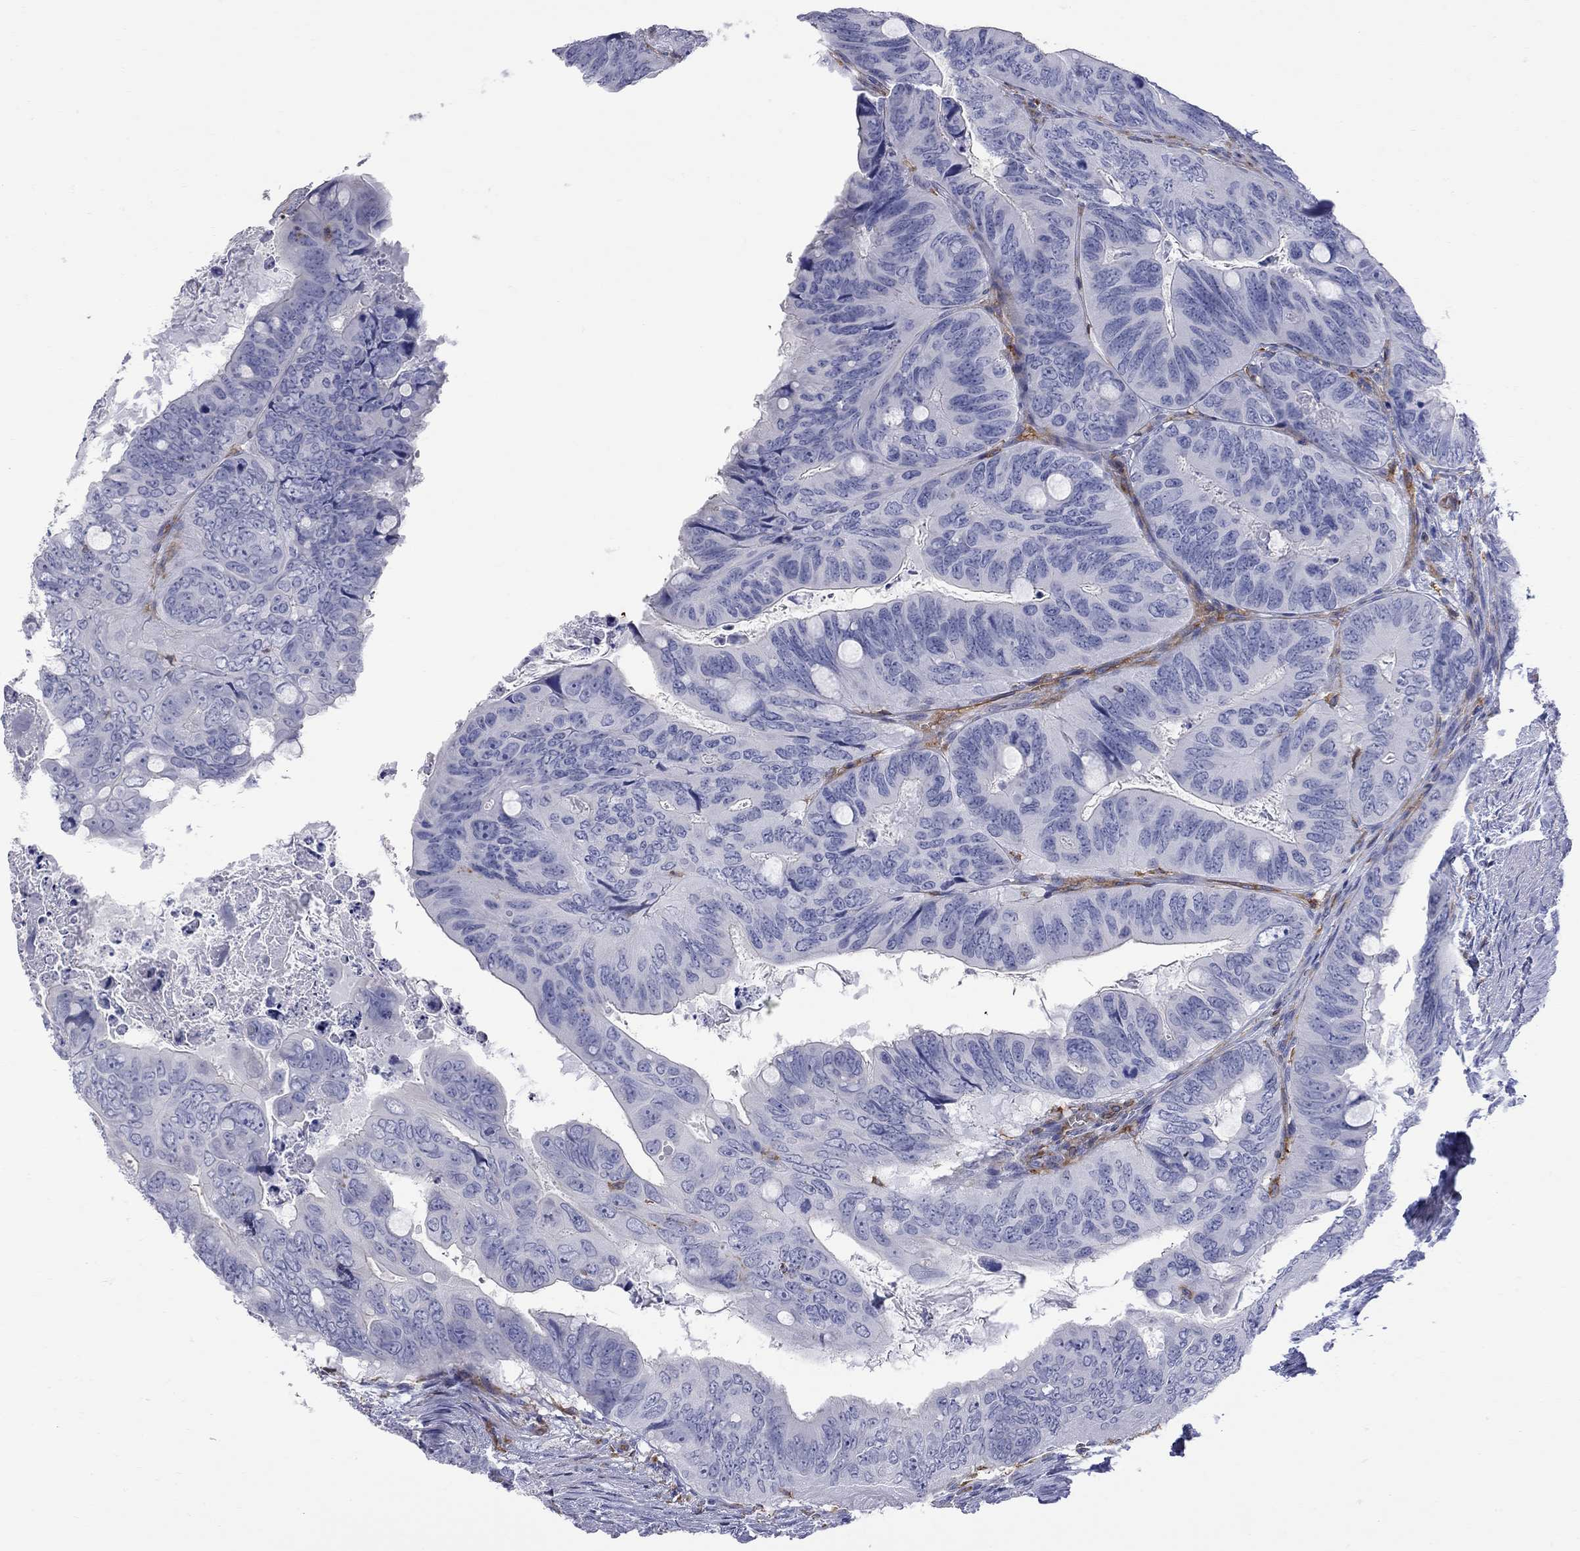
{"staining": {"intensity": "negative", "quantity": "none", "location": "none"}, "tissue": "colorectal cancer", "cell_type": "Tumor cells", "image_type": "cancer", "snomed": [{"axis": "morphology", "description": "Adenocarcinoma, NOS"}, {"axis": "topography", "description": "Colon"}], "caption": "An image of human adenocarcinoma (colorectal) is negative for staining in tumor cells. (Brightfield microscopy of DAB immunohistochemistry (IHC) at high magnification).", "gene": "ABI3", "patient": {"sex": "male", "age": 79}}